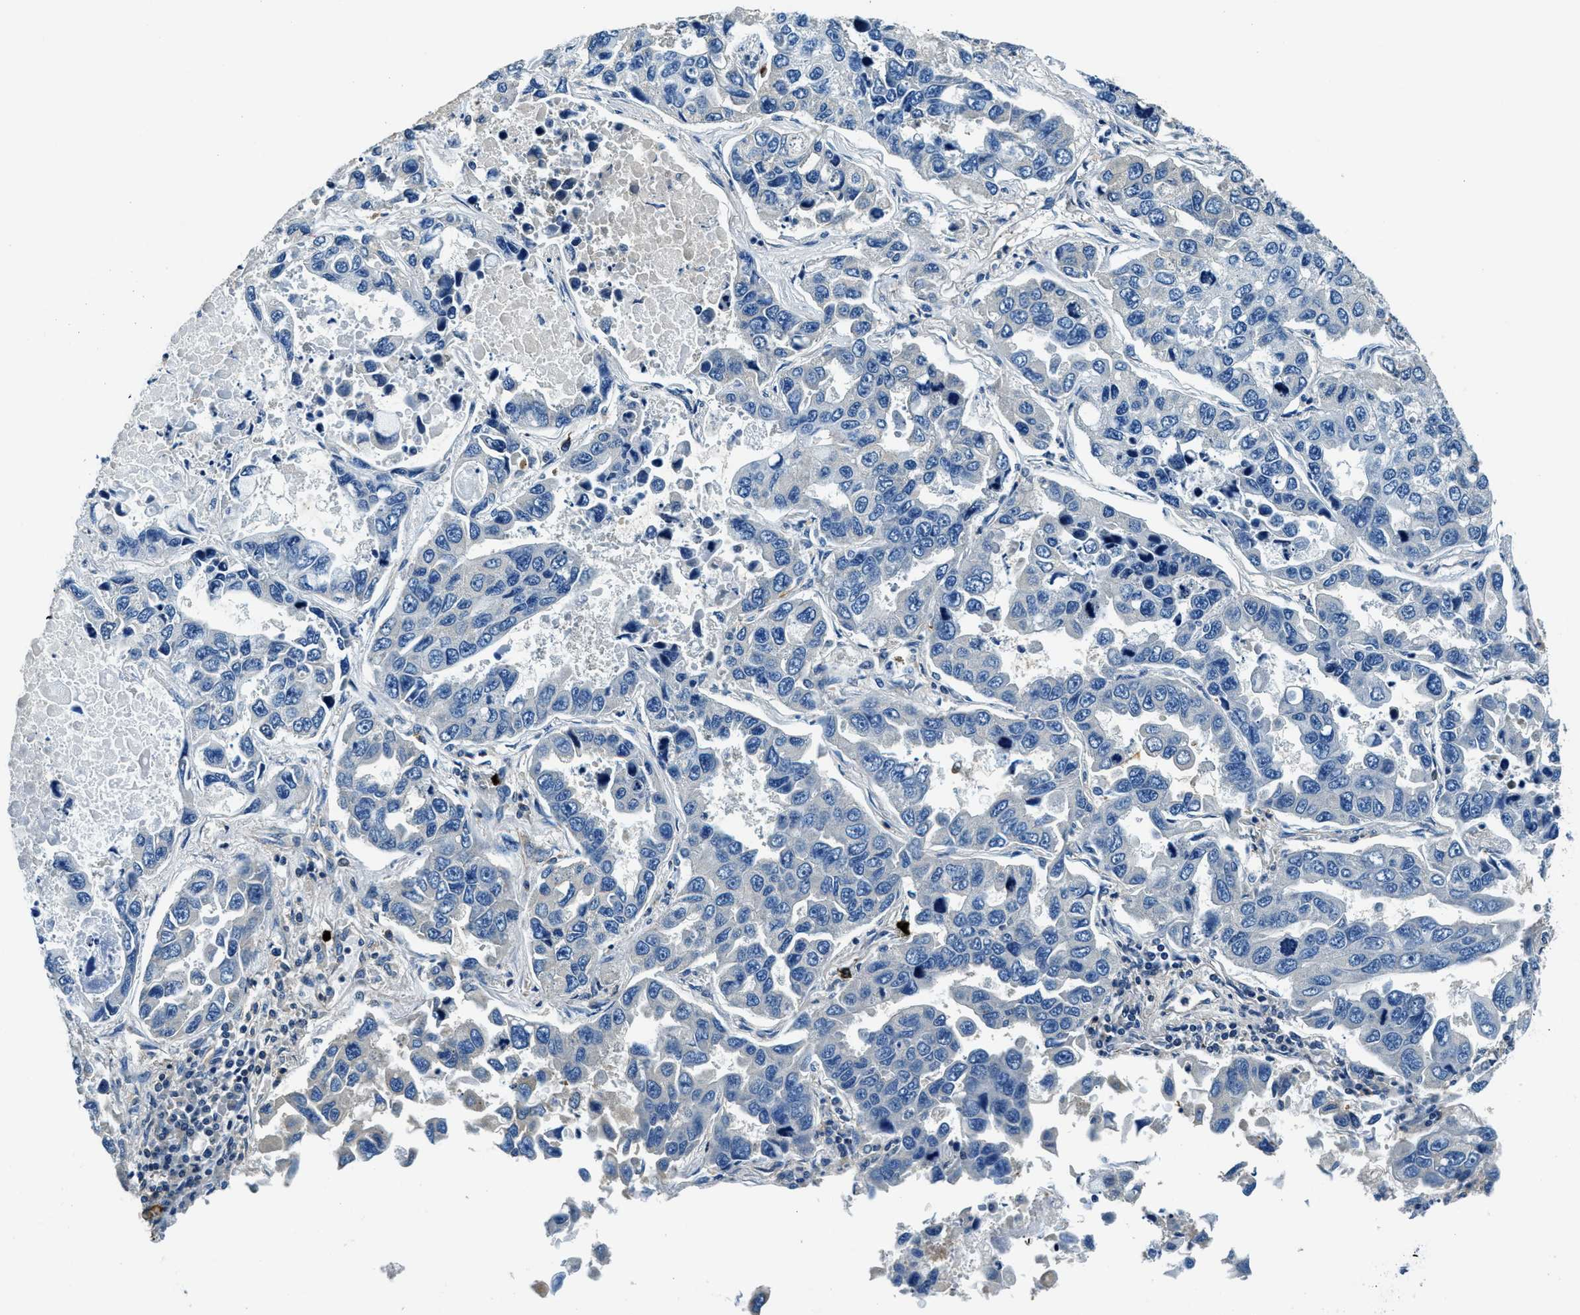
{"staining": {"intensity": "negative", "quantity": "none", "location": "none"}, "tissue": "lung cancer", "cell_type": "Tumor cells", "image_type": "cancer", "snomed": [{"axis": "morphology", "description": "Adenocarcinoma, NOS"}, {"axis": "topography", "description": "Lung"}], "caption": "IHC photomicrograph of lung adenocarcinoma stained for a protein (brown), which shows no staining in tumor cells.", "gene": "TMEM186", "patient": {"sex": "male", "age": 64}}